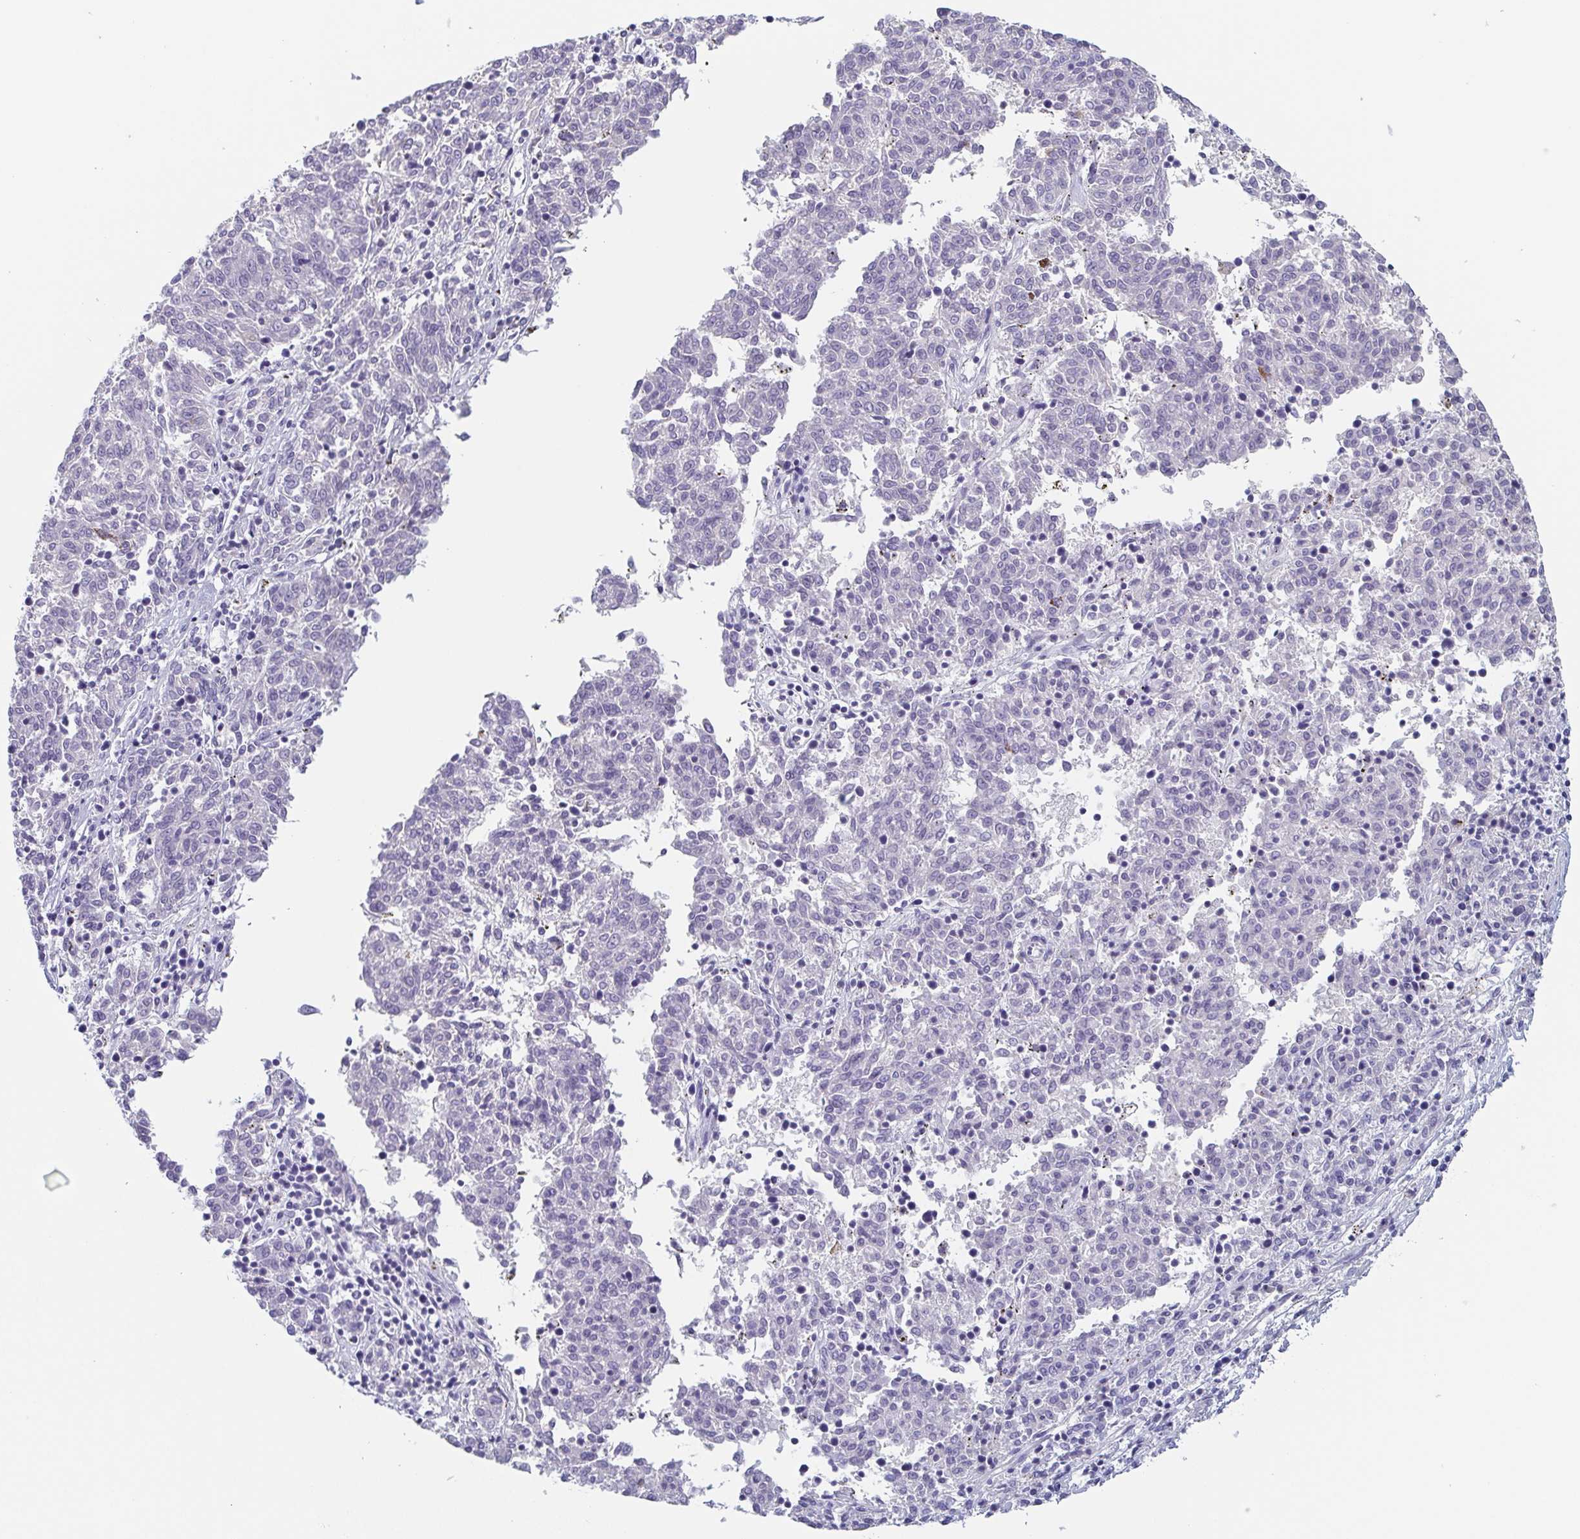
{"staining": {"intensity": "negative", "quantity": "none", "location": "none"}, "tissue": "melanoma", "cell_type": "Tumor cells", "image_type": "cancer", "snomed": [{"axis": "morphology", "description": "Malignant melanoma, NOS"}, {"axis": "topography", "description": "Skin"}], "caption": "IHC micrograph of human malignant melanoma stained for a protein (brown), which displays no expression in tumor cells. The staining was performed using DAB (3,3'-diaminobenzidine) to visualize the protein expression in brown, while the nuclei were stained in blue with hematoxylin (Magnification: 20x).", "gene": "ITLN1", "patient": {"sex": "female", "age": 72}}